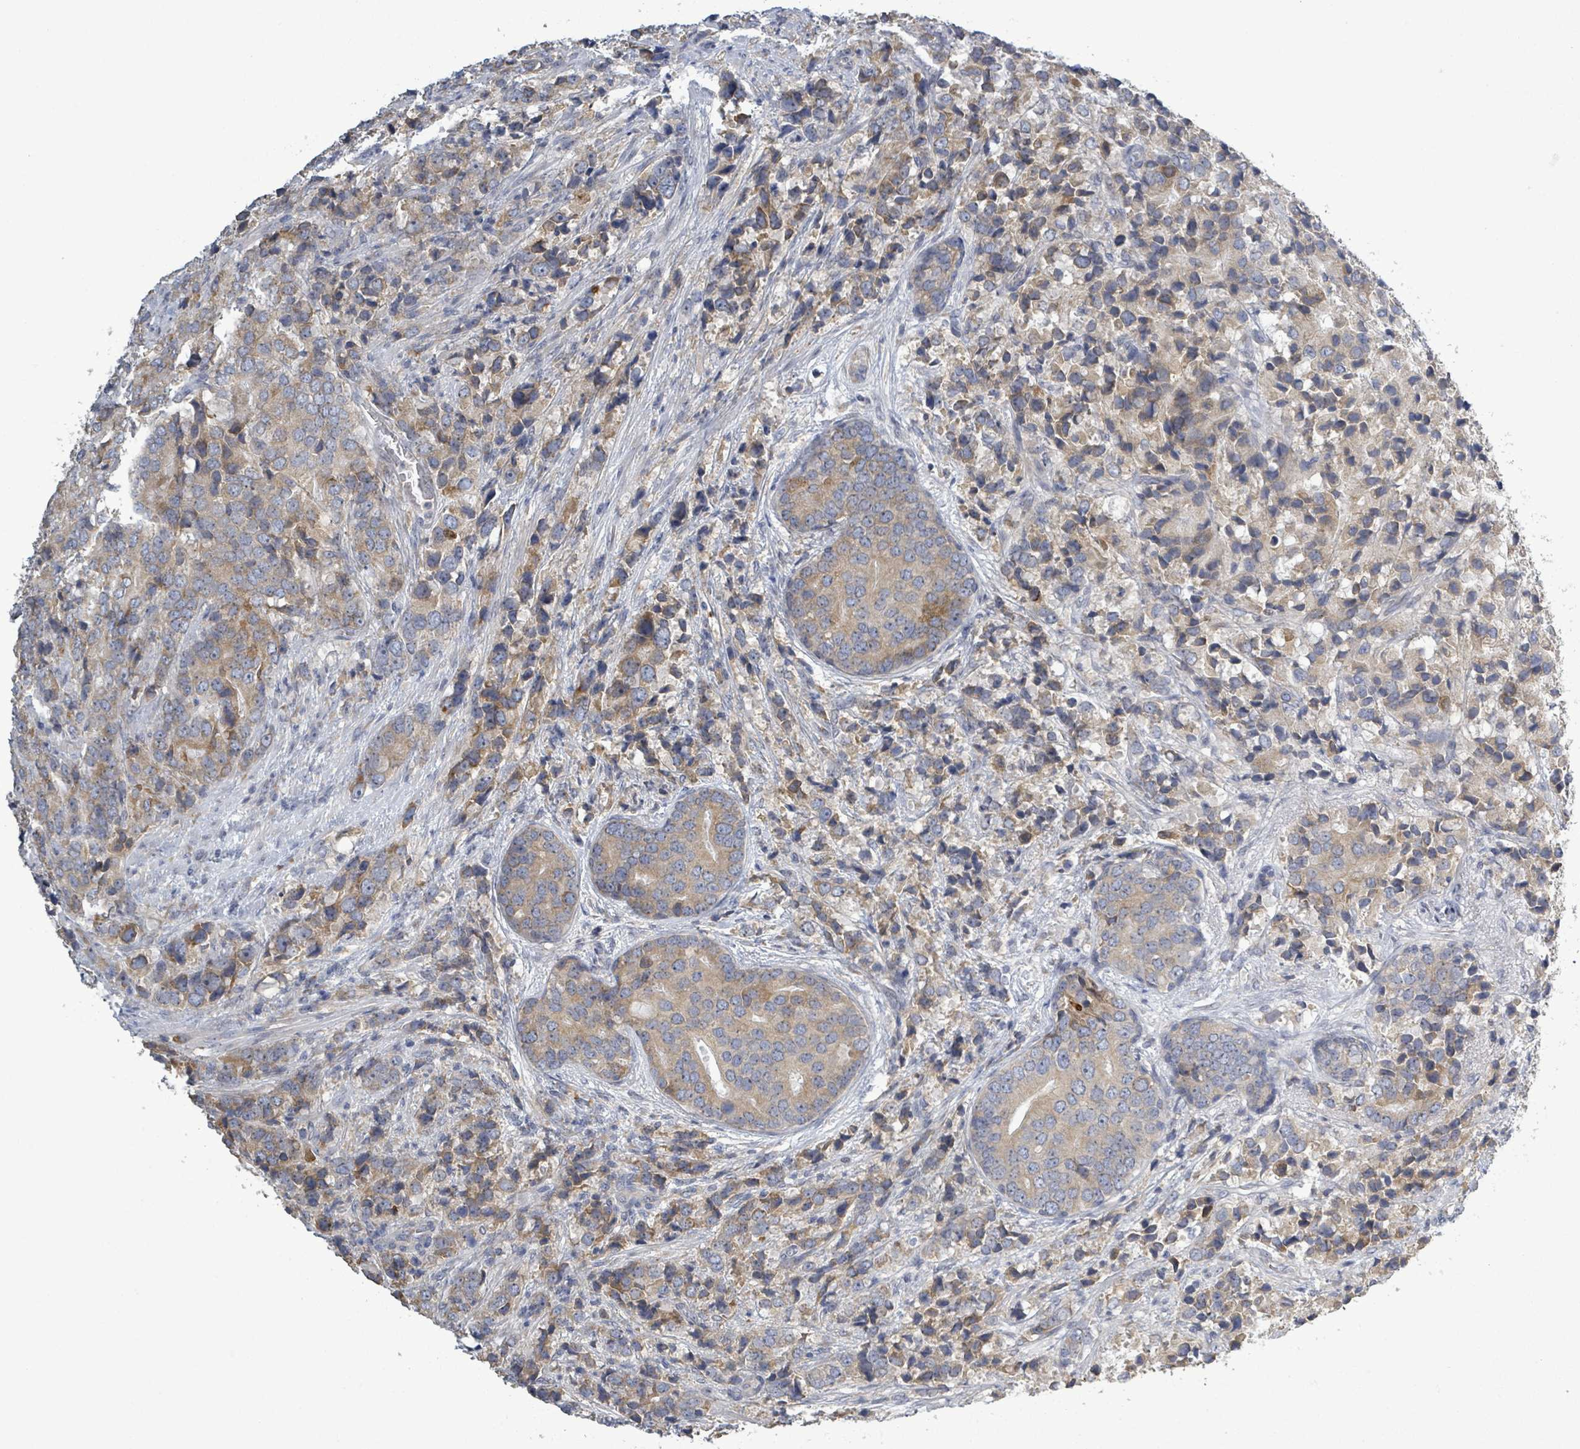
{"staining": {"intensity": "moderate", "quantity": ">75%", "location": "cytoplasmic/membranous"}, "tissue": "prostate cancer", "cell_type": "Tumor cells", "image_type": "cancer", "snomed": [{"axis": "morphology", "description": "Adenocarcinoma, High grade"}, {"axis": "topography", "description": "Prostate"}], "caption": "A brown stain highlights moderate cytoplasmic/membranous expression of a protein in prostate cancer tumor cells.", "gene": "ATP13A1", "patient": {"sex": "male", "age": 62}}